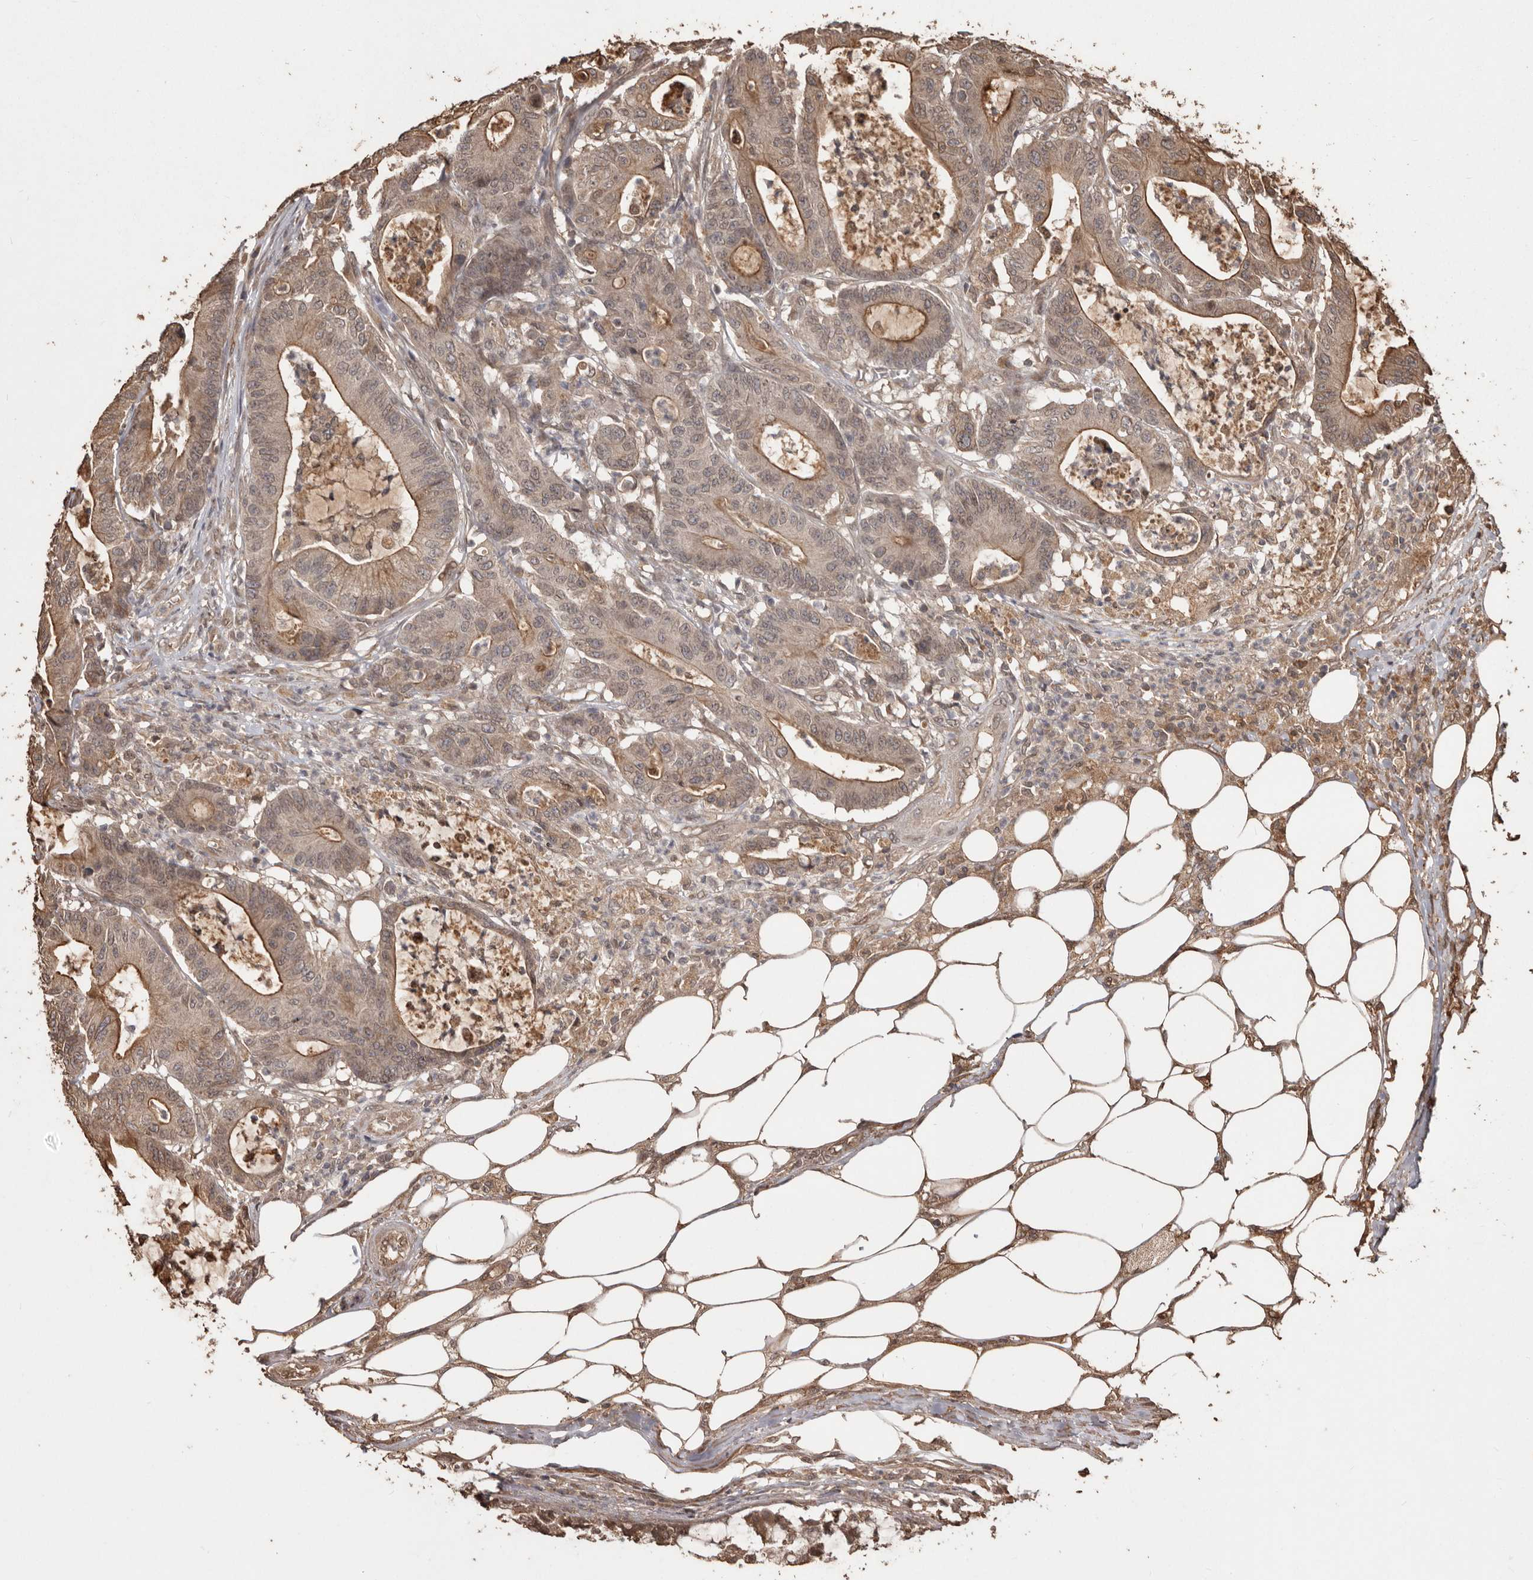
{"staining": {"intensity": "moderate", "quantity": ">75%", "location": "cytoplasmic/membranous,nuclear"}, "tissue": "colorectal cancer", "cell_type": "Tumor cells", "image_type": "cancer", "snomed": [{"axis": "morphology", "description": "Adenocarcinoma, NOS"}, {"axis": "topography", "description": "Colon"}], "caption": "There is medium levels of moderate cytoplasmic/membranous and nuclear expression in tumor cells of colorectal cancer, as demonstrated by immunohistochemical staining (brown color).", "gene": "NUP43", "patient": {"sex": "female", "age": 84}}